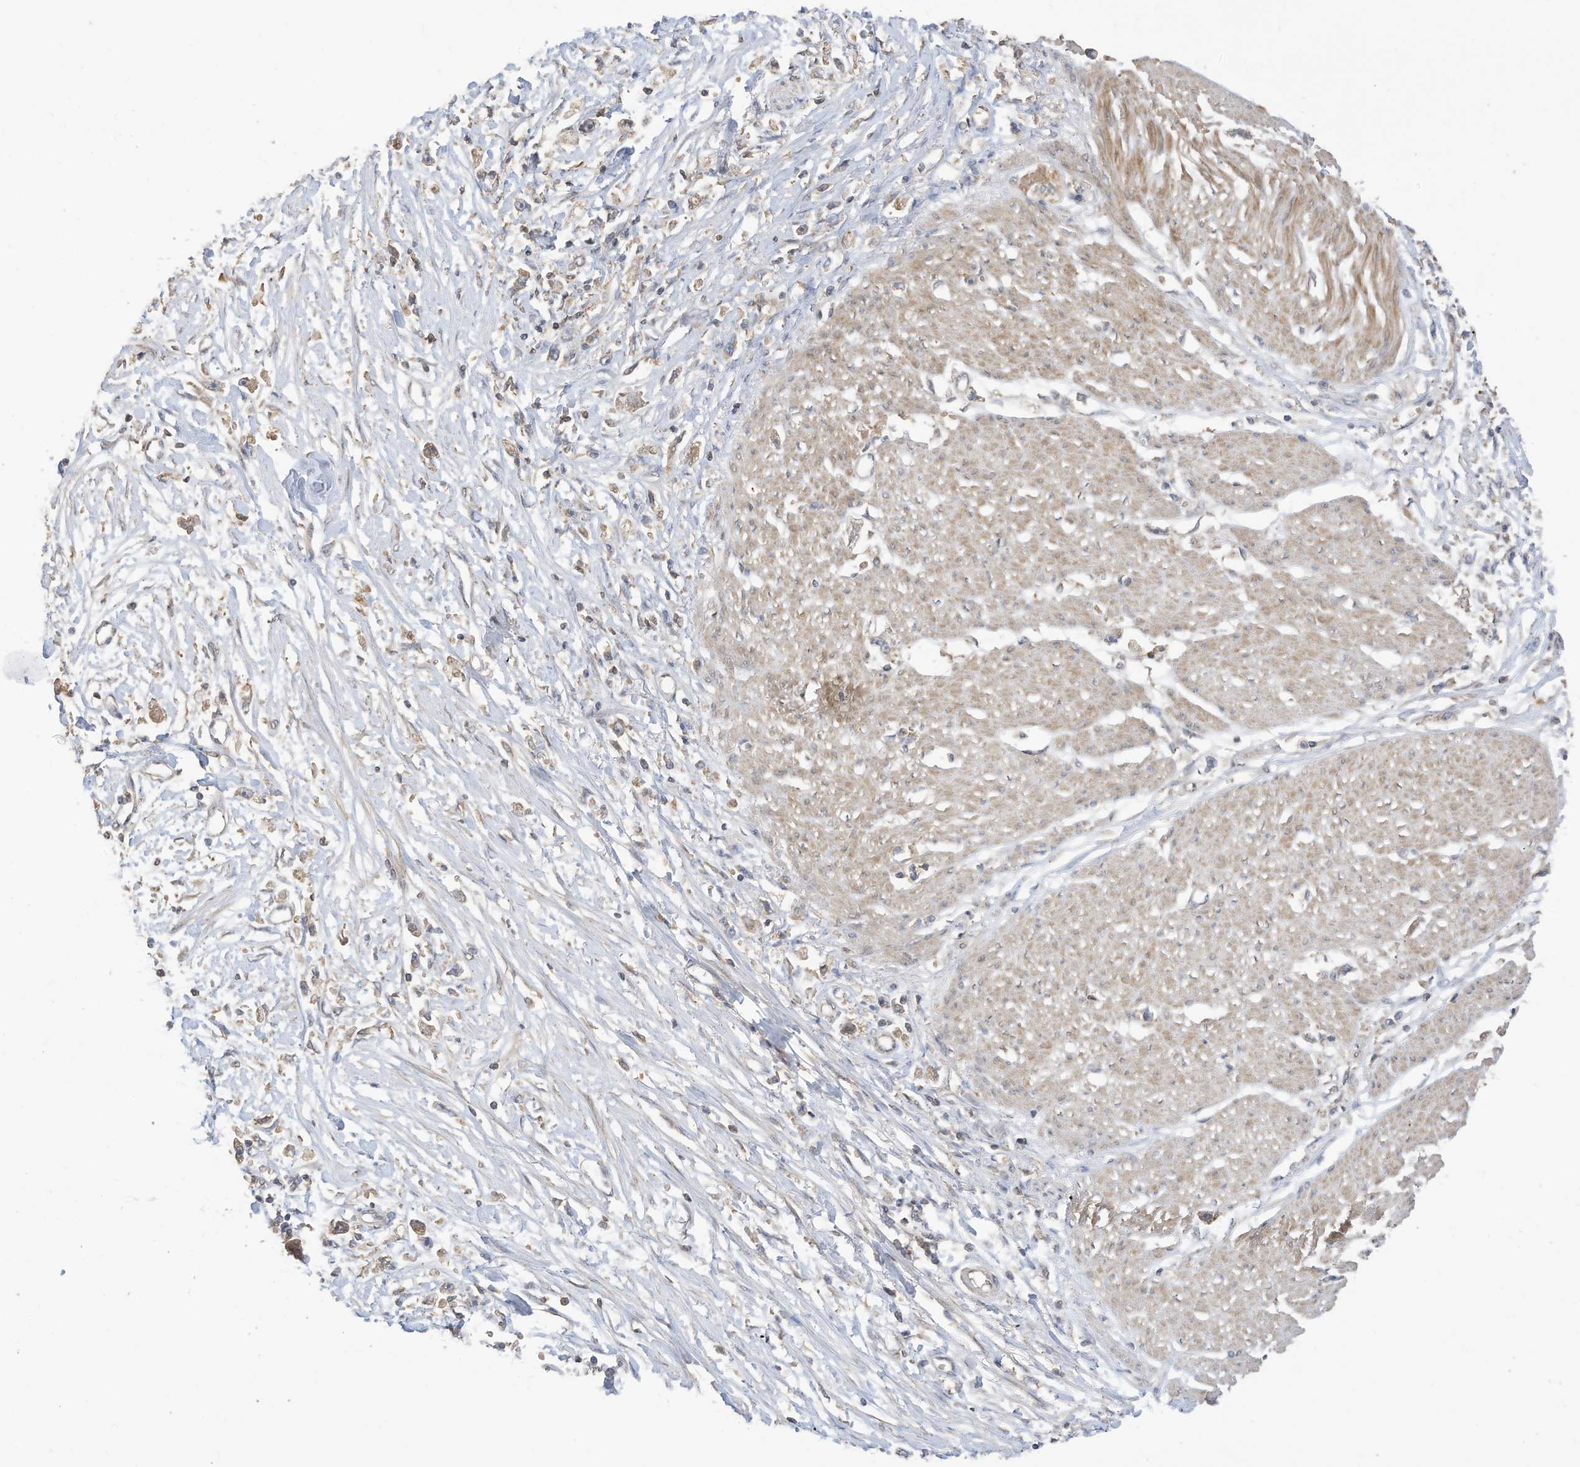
{"staining": {"intensity": "weak", "quantity": "<25%", "location": "cytoplasmic/membranous"}, "tissue": "stomach cancer", "cell_type": "Tumor cells", "image_type": "cancer", "snomed": [{"axis": "morphology", "description": "Adenocarcinoma, NOS"}, {"axis": "topography", "description": "Stomach"}], "caption": "Adenocarcinoma (stomach) stained for a protein using immunohistochemistry (IHC) displays no positivity tumor cells.", "gene": "REC8", "patient": {"sex": "female", "age": 59}}